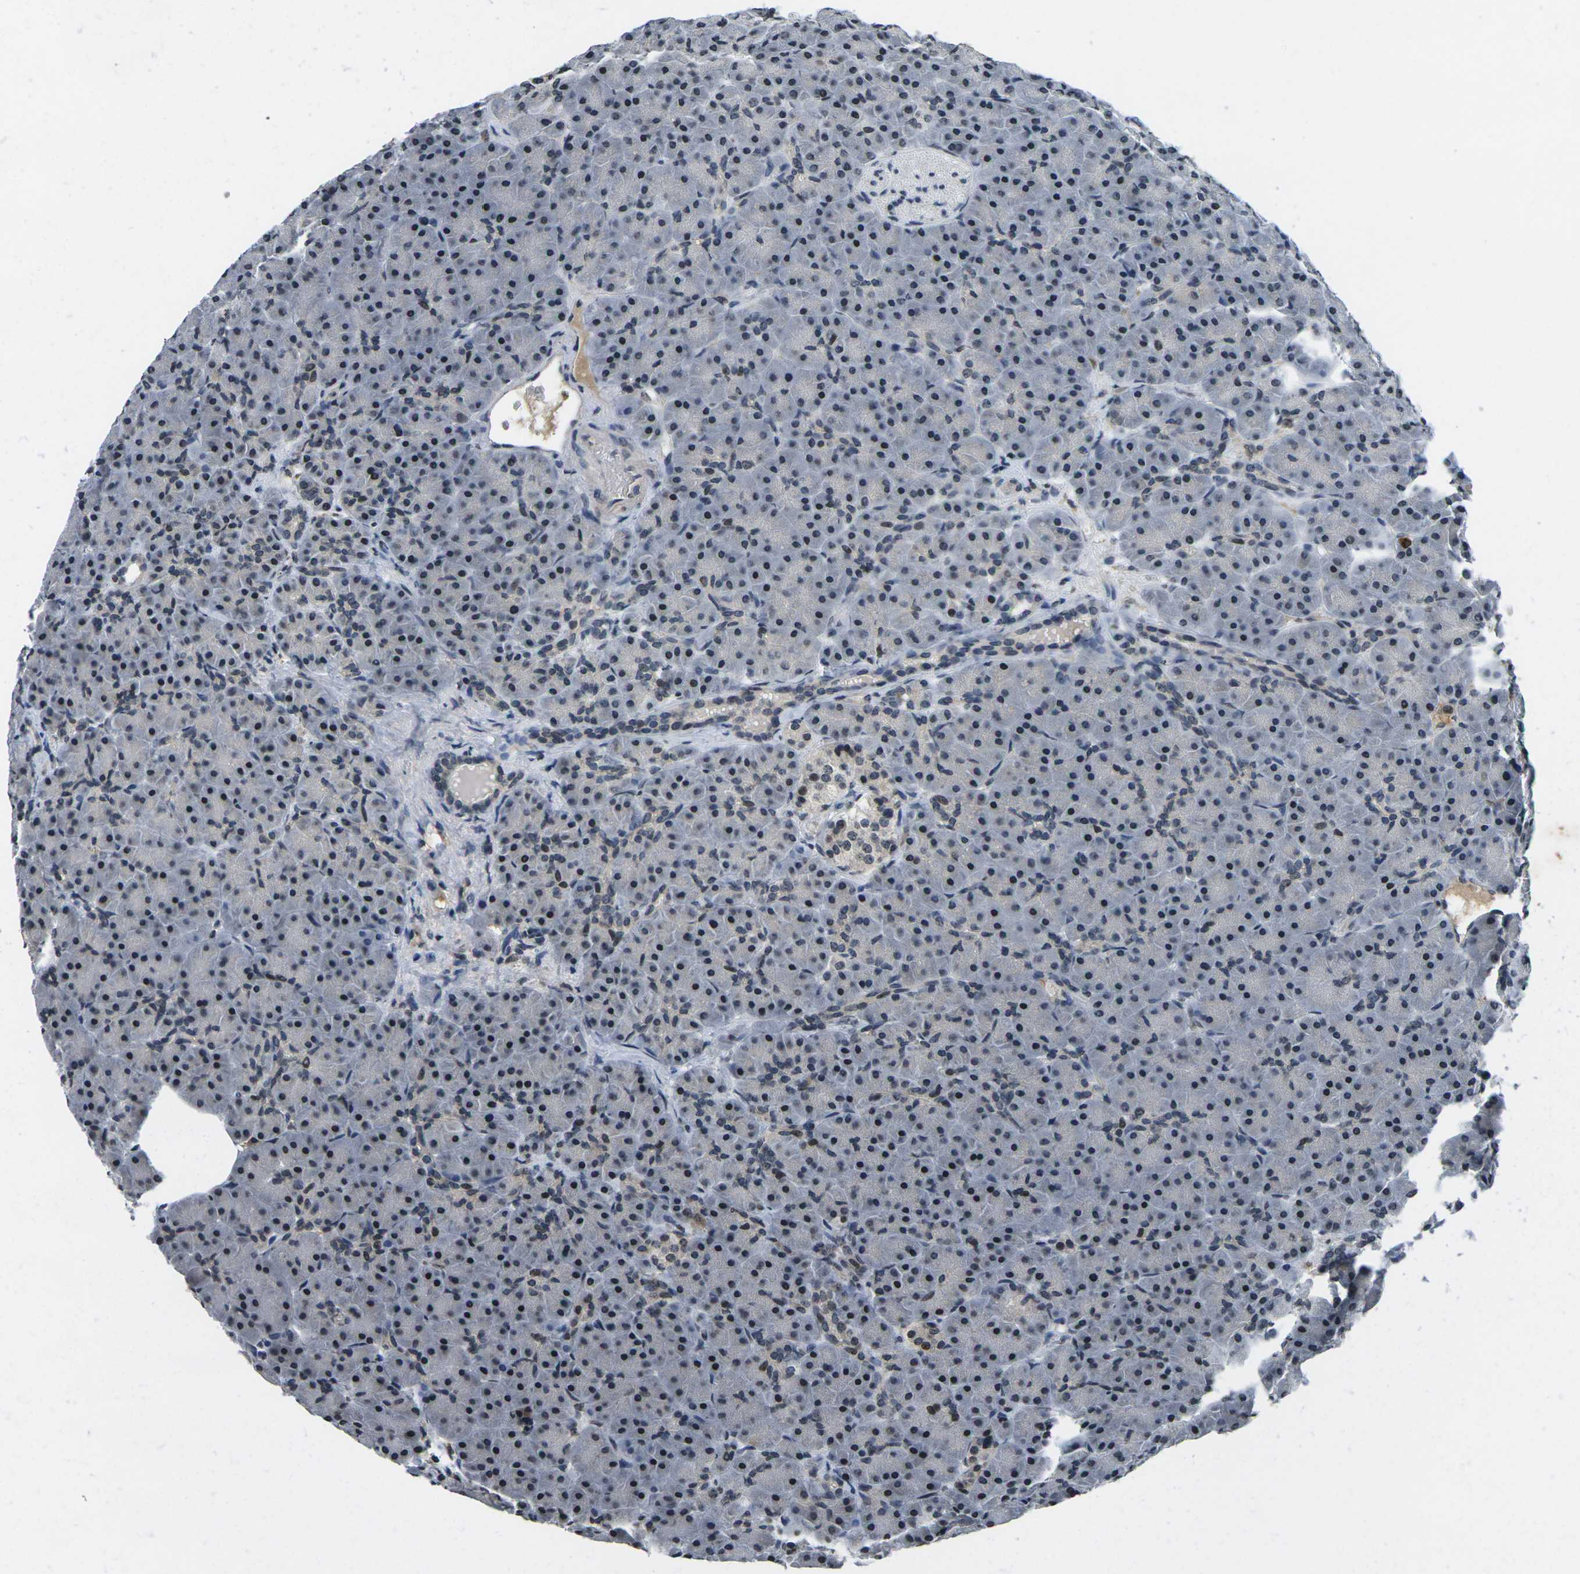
{"staining": {"intensity": "moderate", "quantity": "<25%", "location": "cytoplasmic/membranous,nuclear"}, "tissue": "pancreas", "cell_type": "Exocrine glandular cells", "image_type": "normal", "snomed": [{"axis": "morphology", "description": "Normal tissue, NOS"}, {"axis": "topography", "description": "Pancreas"}], "caption": "Human pancreas stained with a brown dye reveals moderate cytoplasmic/membranous,nuclear positive staining in approximately <25% of exocrine glandular cells.", "gene": "C1QC", "patient": {"sex": "male", "age": 66}}